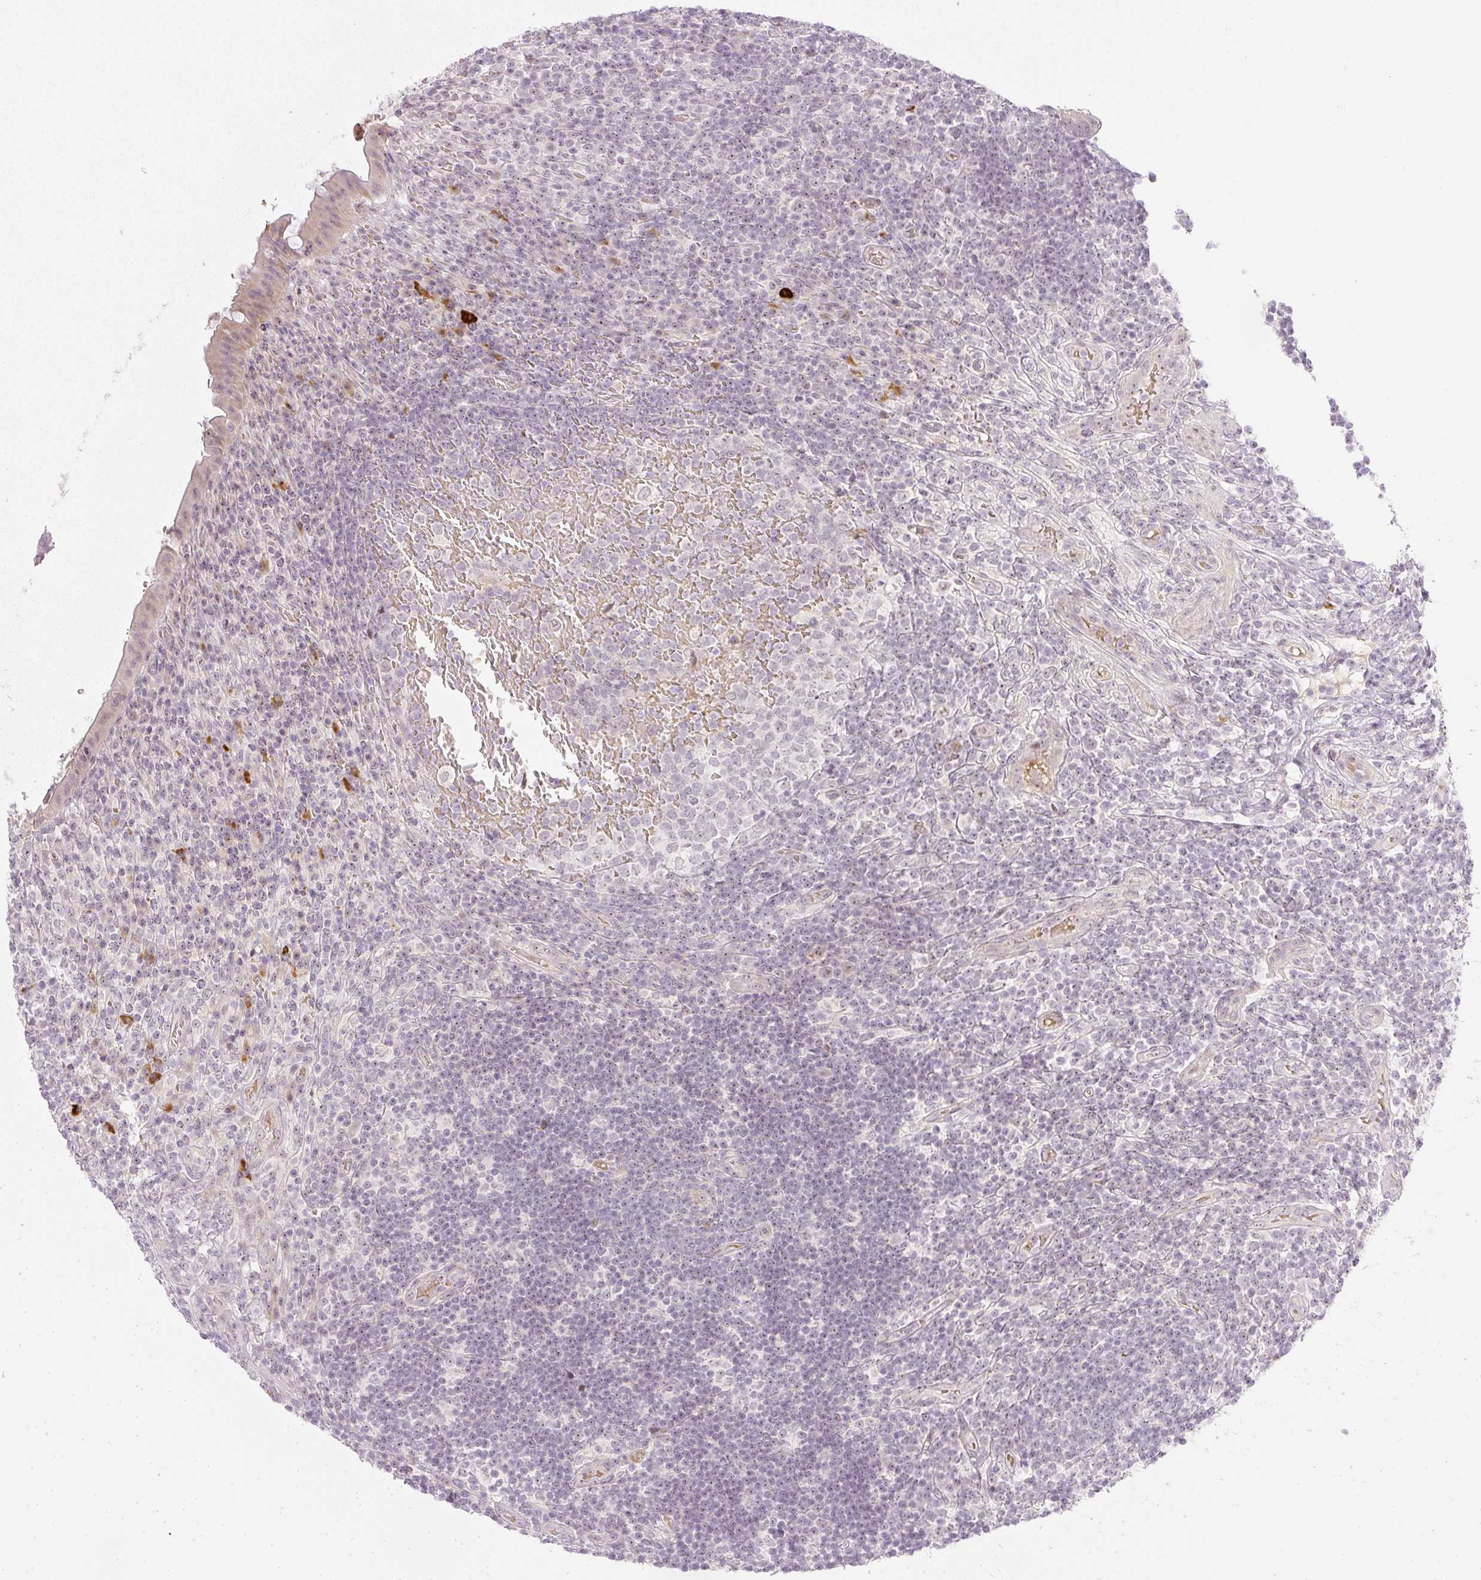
{"staining": {"intensity": "weak", "quantity": ">75%", "location": "cytoplasmic/membranous,nuclear"}, "tissue": "appendix", "cell_type": "Glandular cells", "image_type": "normal", "snomed": [{"axis": "morphology", "description": "Normal tissue, NOS"}, {"axis": "topography", "description": "Appendix"}], "caption": "Protein staining shows weak cytoplasmic/membranous,nuclear positivity in about >75% of glandular cells in unremarkable appendix.", "gene": "AAR2", "patient": {"sex": "female", "age": 43}}